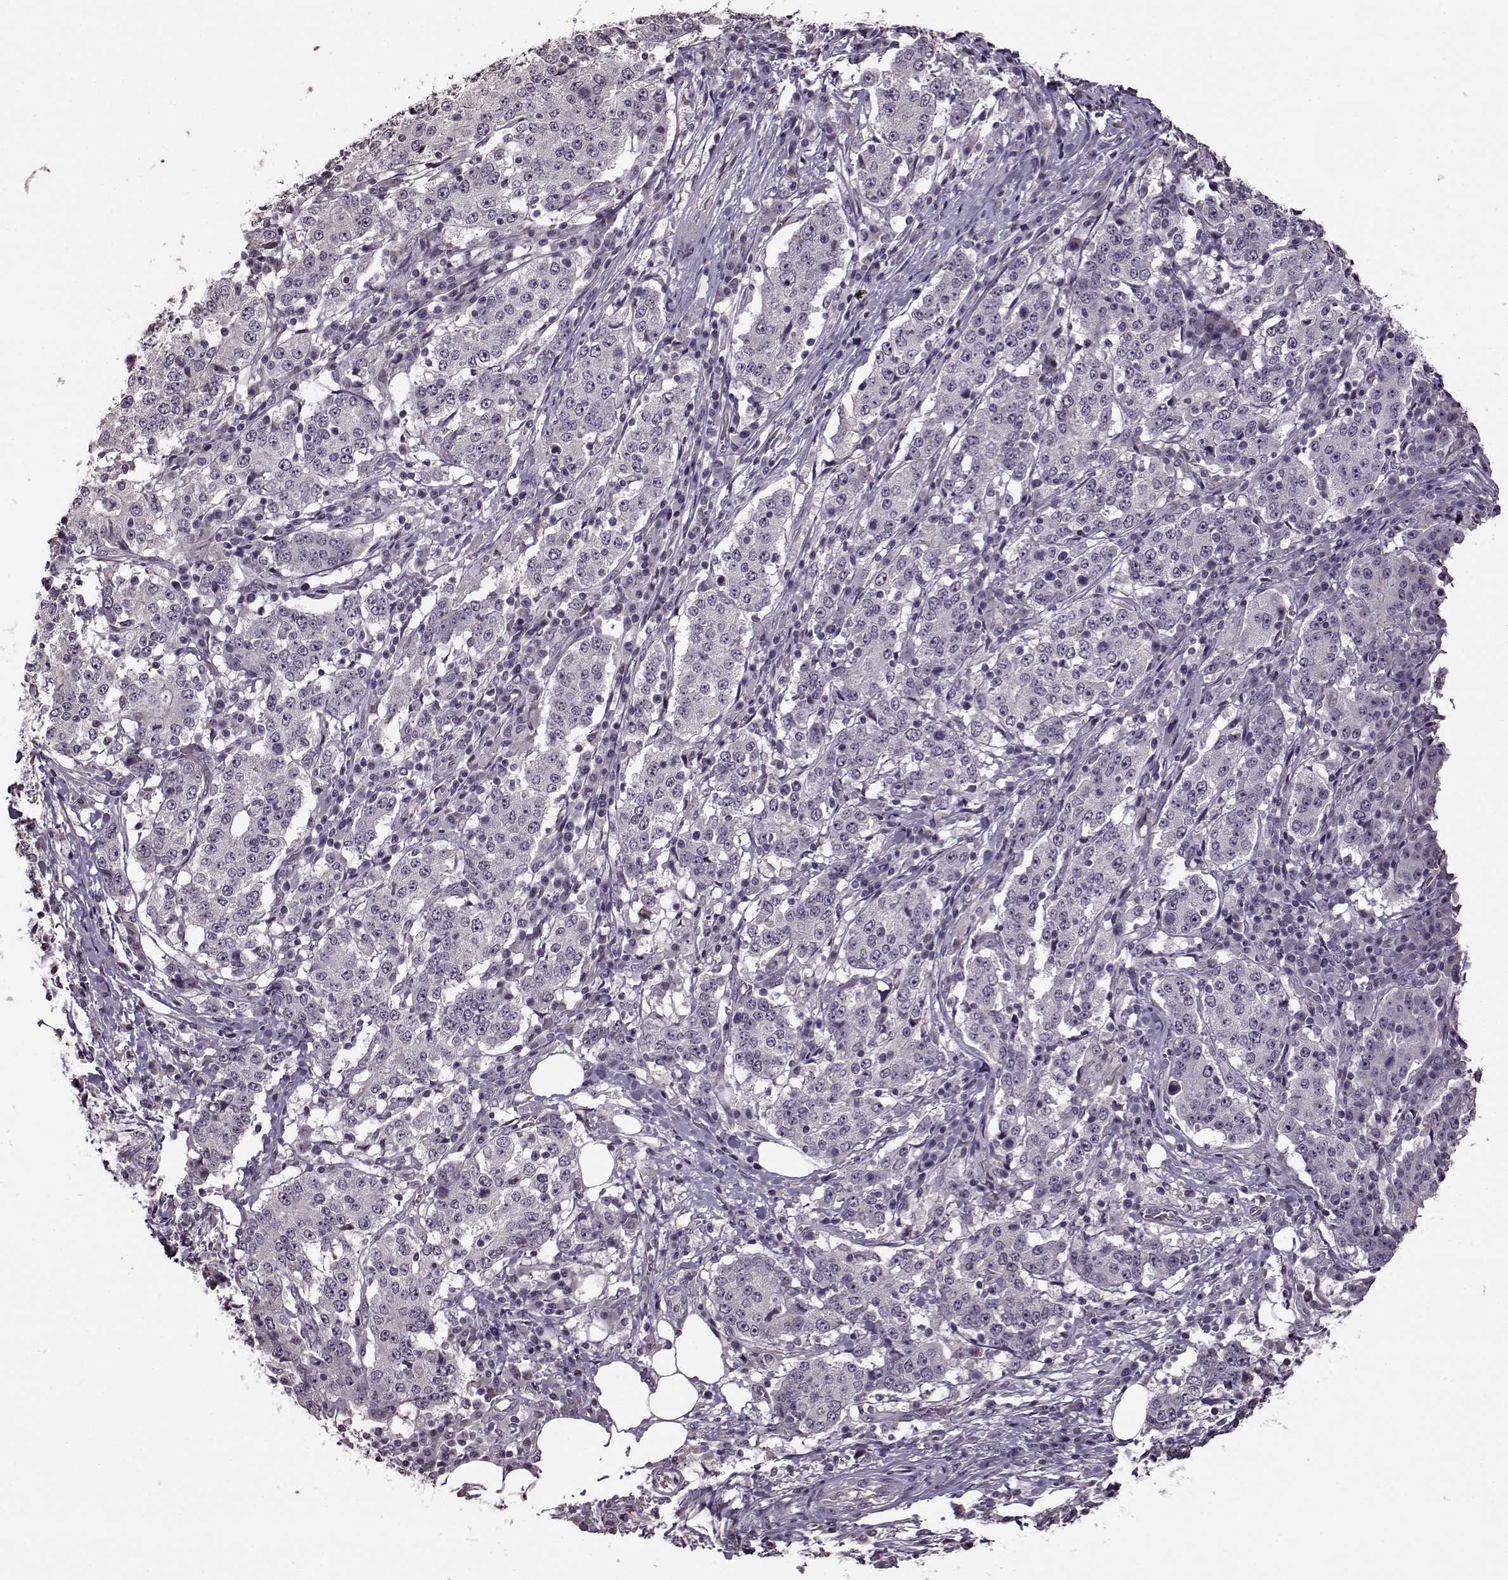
{"staining": {"intensity": "negative", "quantity": "none", "location": "none"}, "tissue": "stomach cancer", "cell_type": "Tumor cells", "image_type": "cancer", "snomed": [{"axis": "morphology", "description": "Adenocarcinoma, NOS"}, {"axis": "topography", "description": "Stomach"}], "caption": "Tumor cells are negative for brown protein staining in adenocarcinoma (stomach). (DAB immunohistochemistry (IHC) with hematoxylin counter stain).", "gene": "FSHB", "patient": {"sex": "male", "age": 59}}